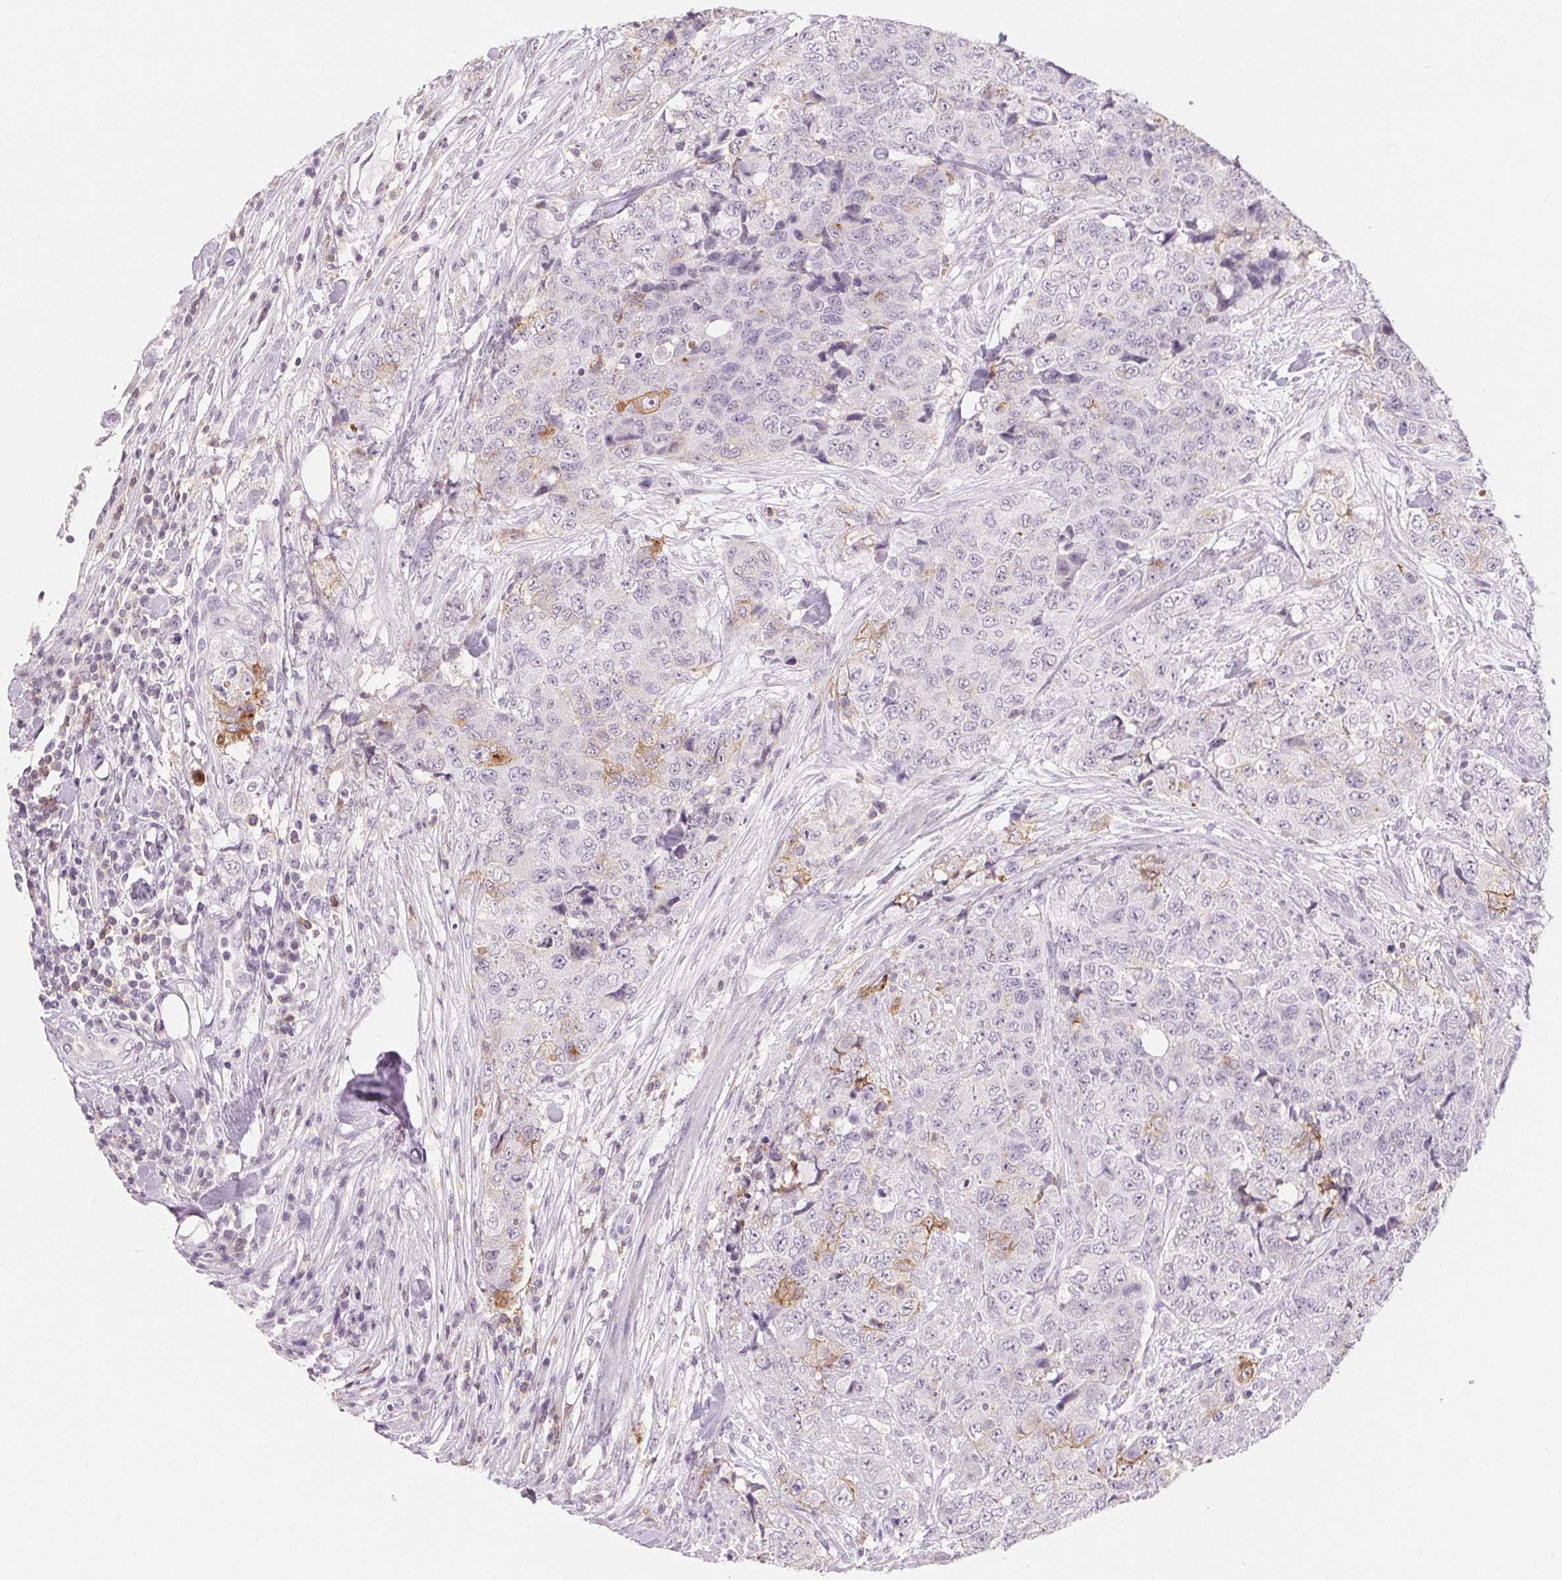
{"staining": {"intensity": "moderate", "quantity": "<25%", "location": "cytoplasmic/membranous,nuclear"}, "tissue": "urothelial cancer", "cell_type": "Tumor cells", "image_type": "cancer", "snomed": [{"axis": "morphology", "description": "Urothelial carcinoma, High grade"}, {"axis": "topography", "description": "Urinary bladder"}], "caption": "The immunohistochemical stain highlights moderate cytoplasmic/membranous and nuclear positivity in tumor cells of urothelial cancer tissue.", "gene": "CD69", "patient": {"sex": "female", "age": 78}}